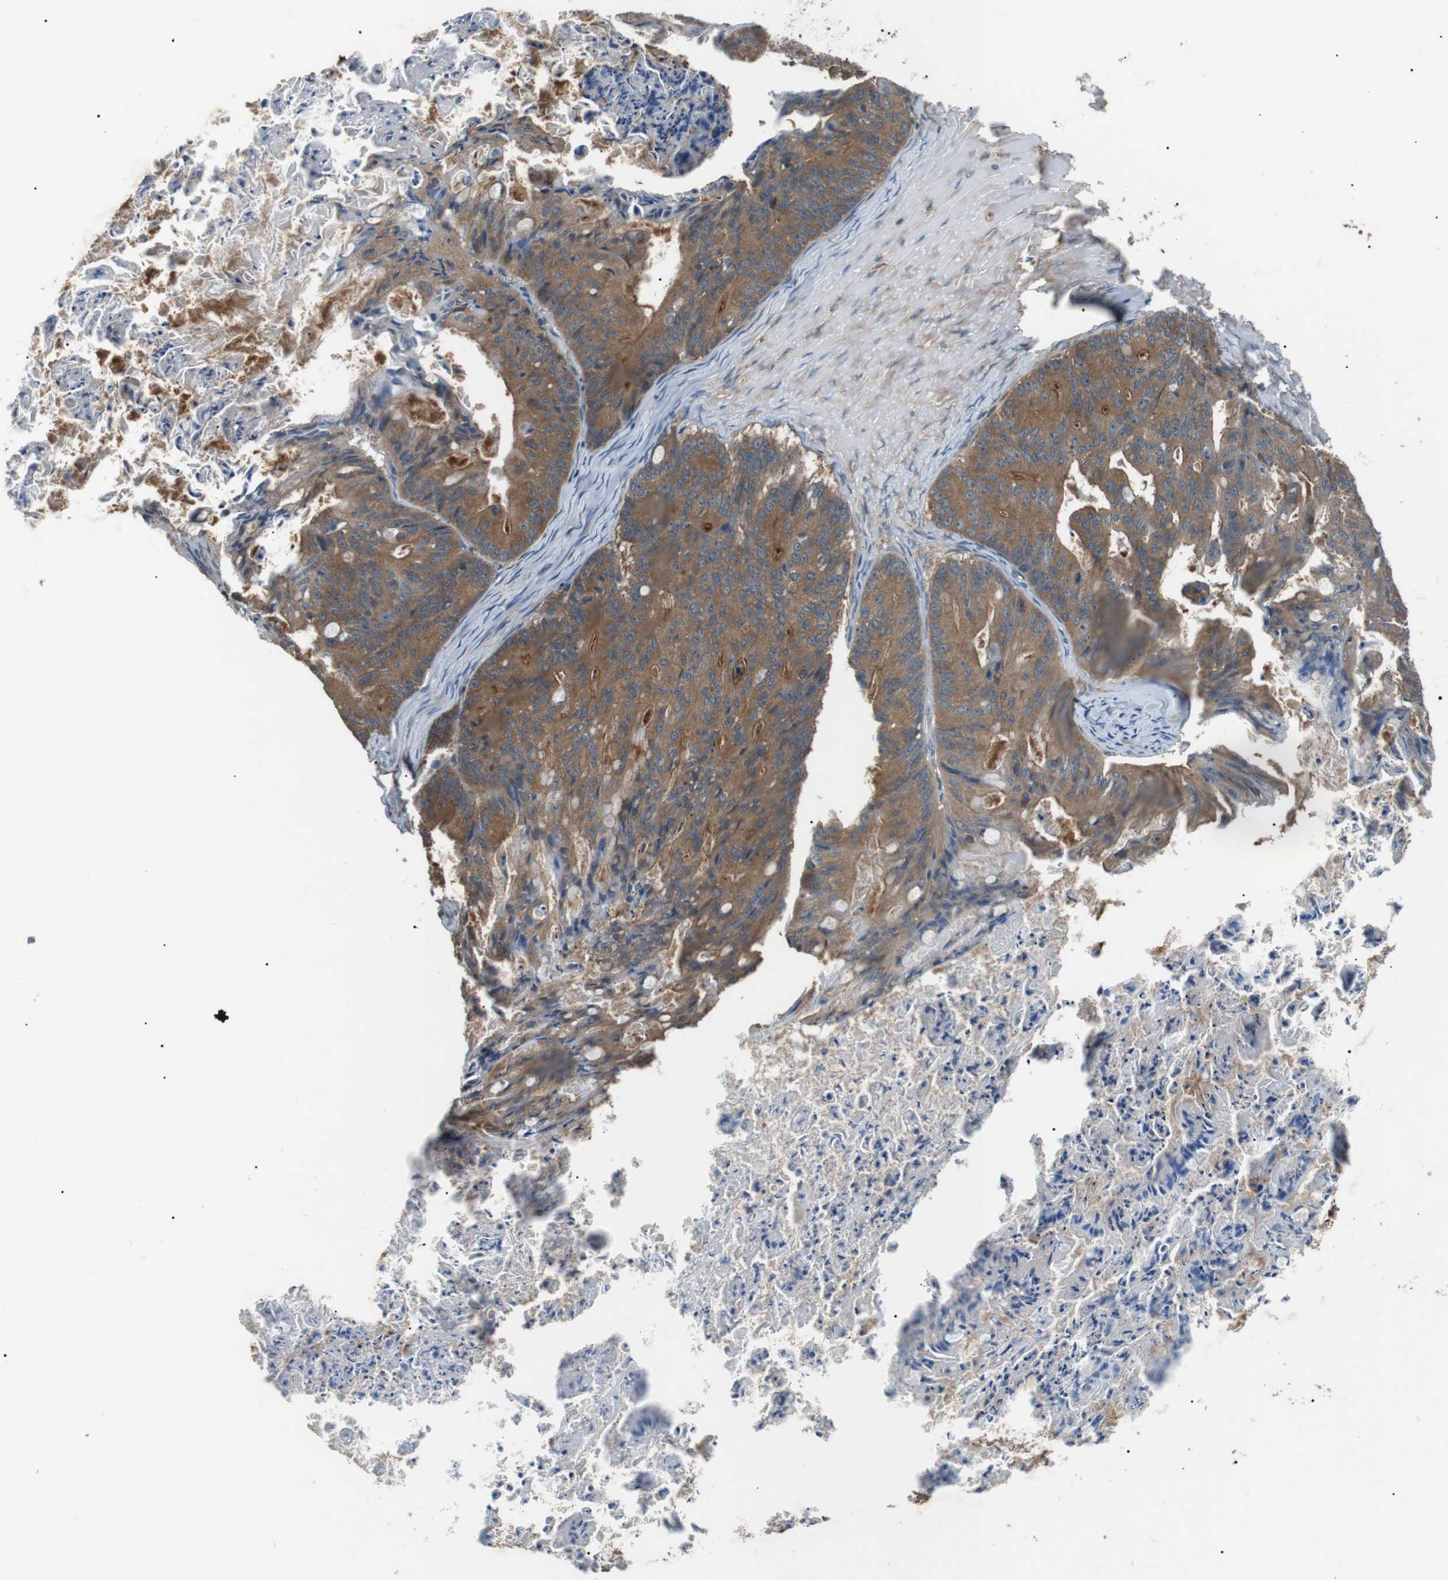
{"staining": {"intensity": "moderate", "quantity": ">75%", "location": "cytoplasmic/membranous"}, "tissue": "ovarian cancer", "cell_type": "Tumor cells", "image_type": "cancer", "snomed": [{"axis": "morphology", "description": "Cystadenocarcinoma, mucinous, NOS"}, {"axis": "topography", "description": "Ovary"}], "caption": "Human ovarian cancer (mucinous cystadenocarcinoma) stained with a brown dye displays moderate cytoplasmic/membranous positive expression in about >75% of tumor cells.", "gene": "GPR161", "patient": {"sex": "female", "age": 37}}